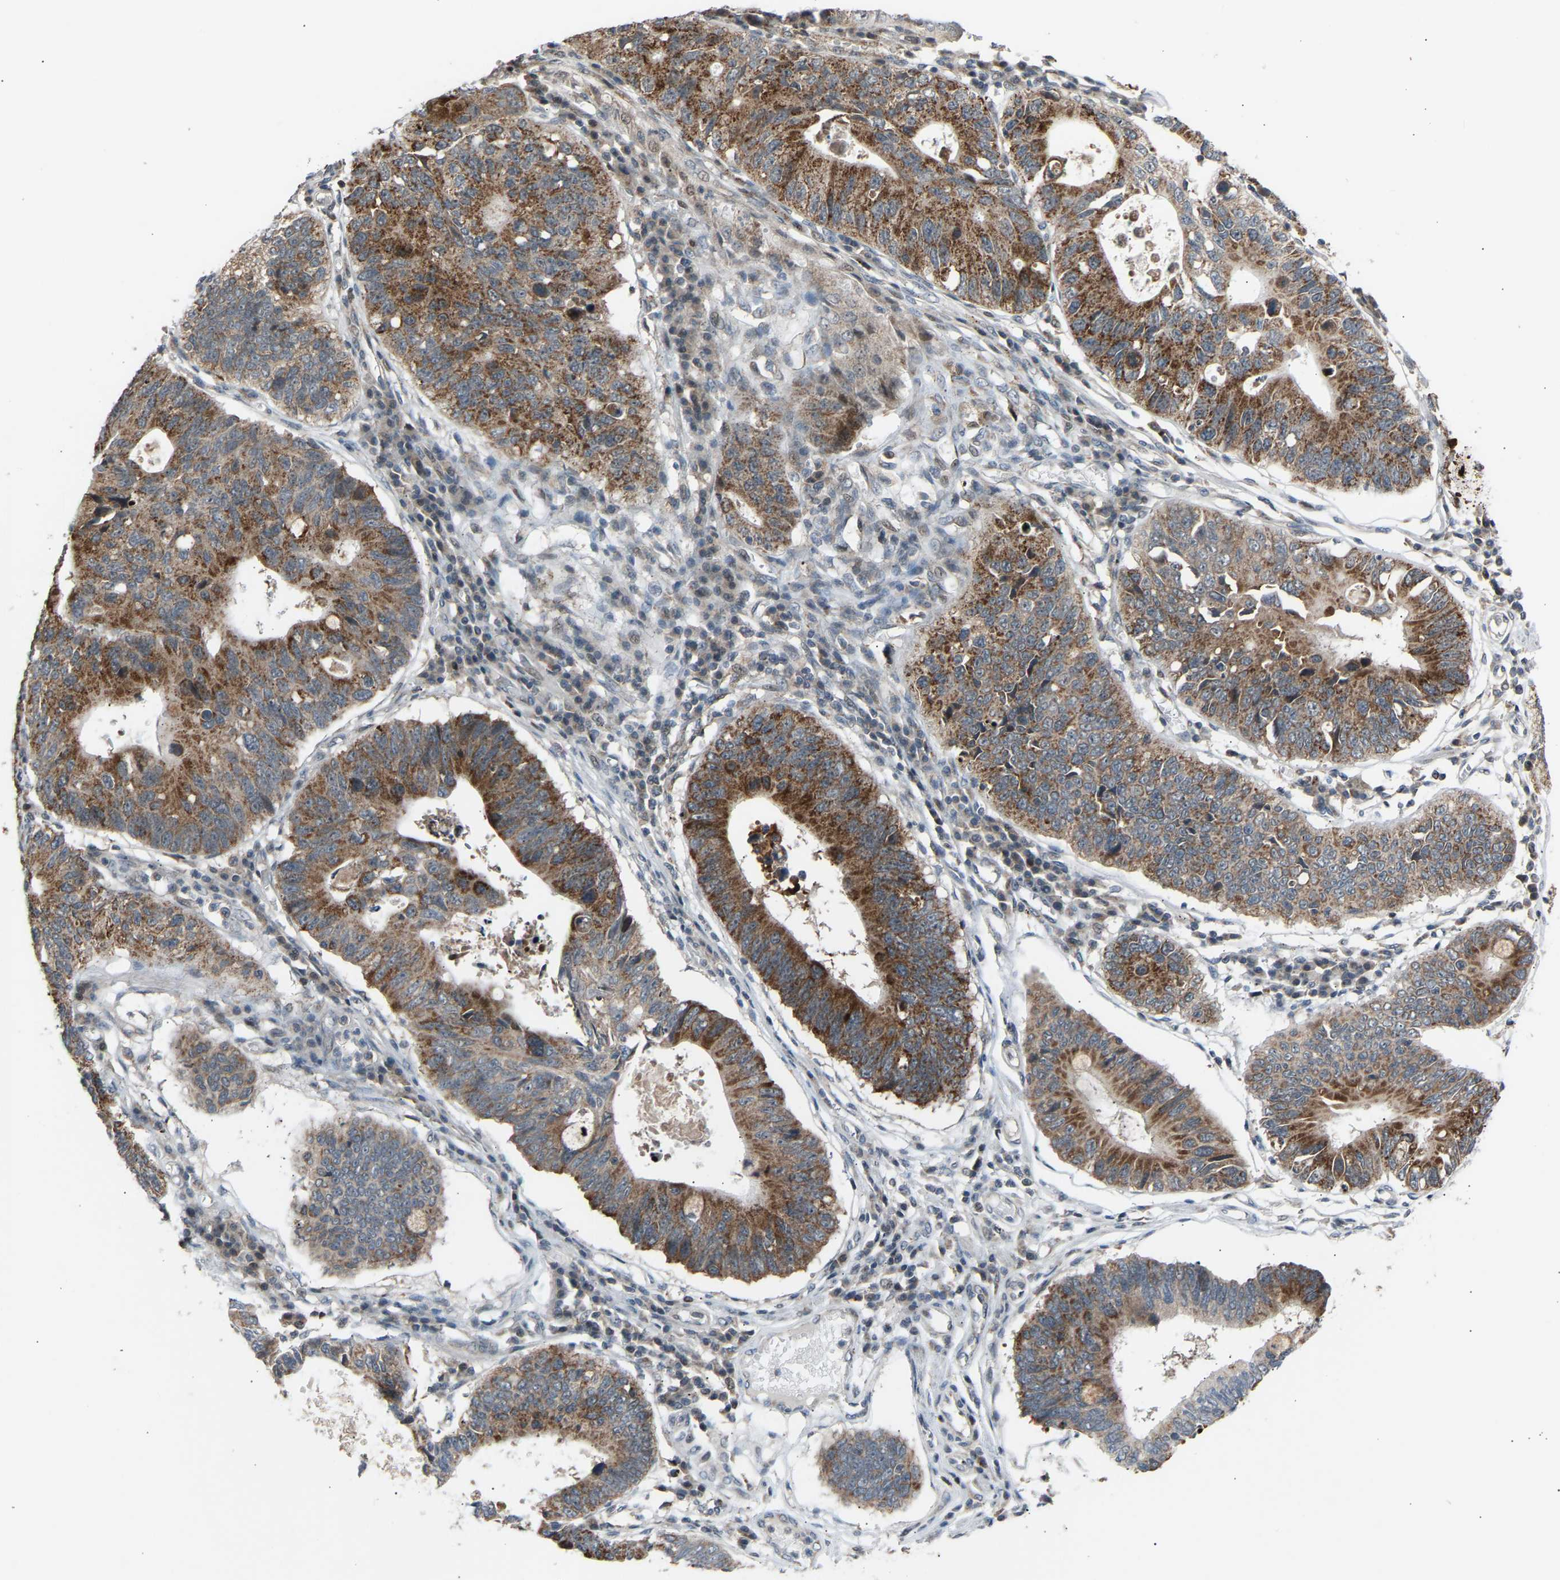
{"staining": {"intensity": "strong", "quantity": ">75%", "location": "cytoplasmic/membranous"}, "tissue": "stomach cancer", "cell_type": "Tumor cells", "image_type": "cancer", "snomed": [{"axis": "morphology", "description": "Adenocarcinoma, NOS"}, {"axis": "topography", "description": "Stomach"}], "caption": "Immunohistochemistry (IHC) of human stomach cancer displays high levels of strong cytoplasmic/membranous positivity in approximately >75% of tumor cells.", "gene": "SLIRP", "patient": {"sex": "male", "age": 59}}